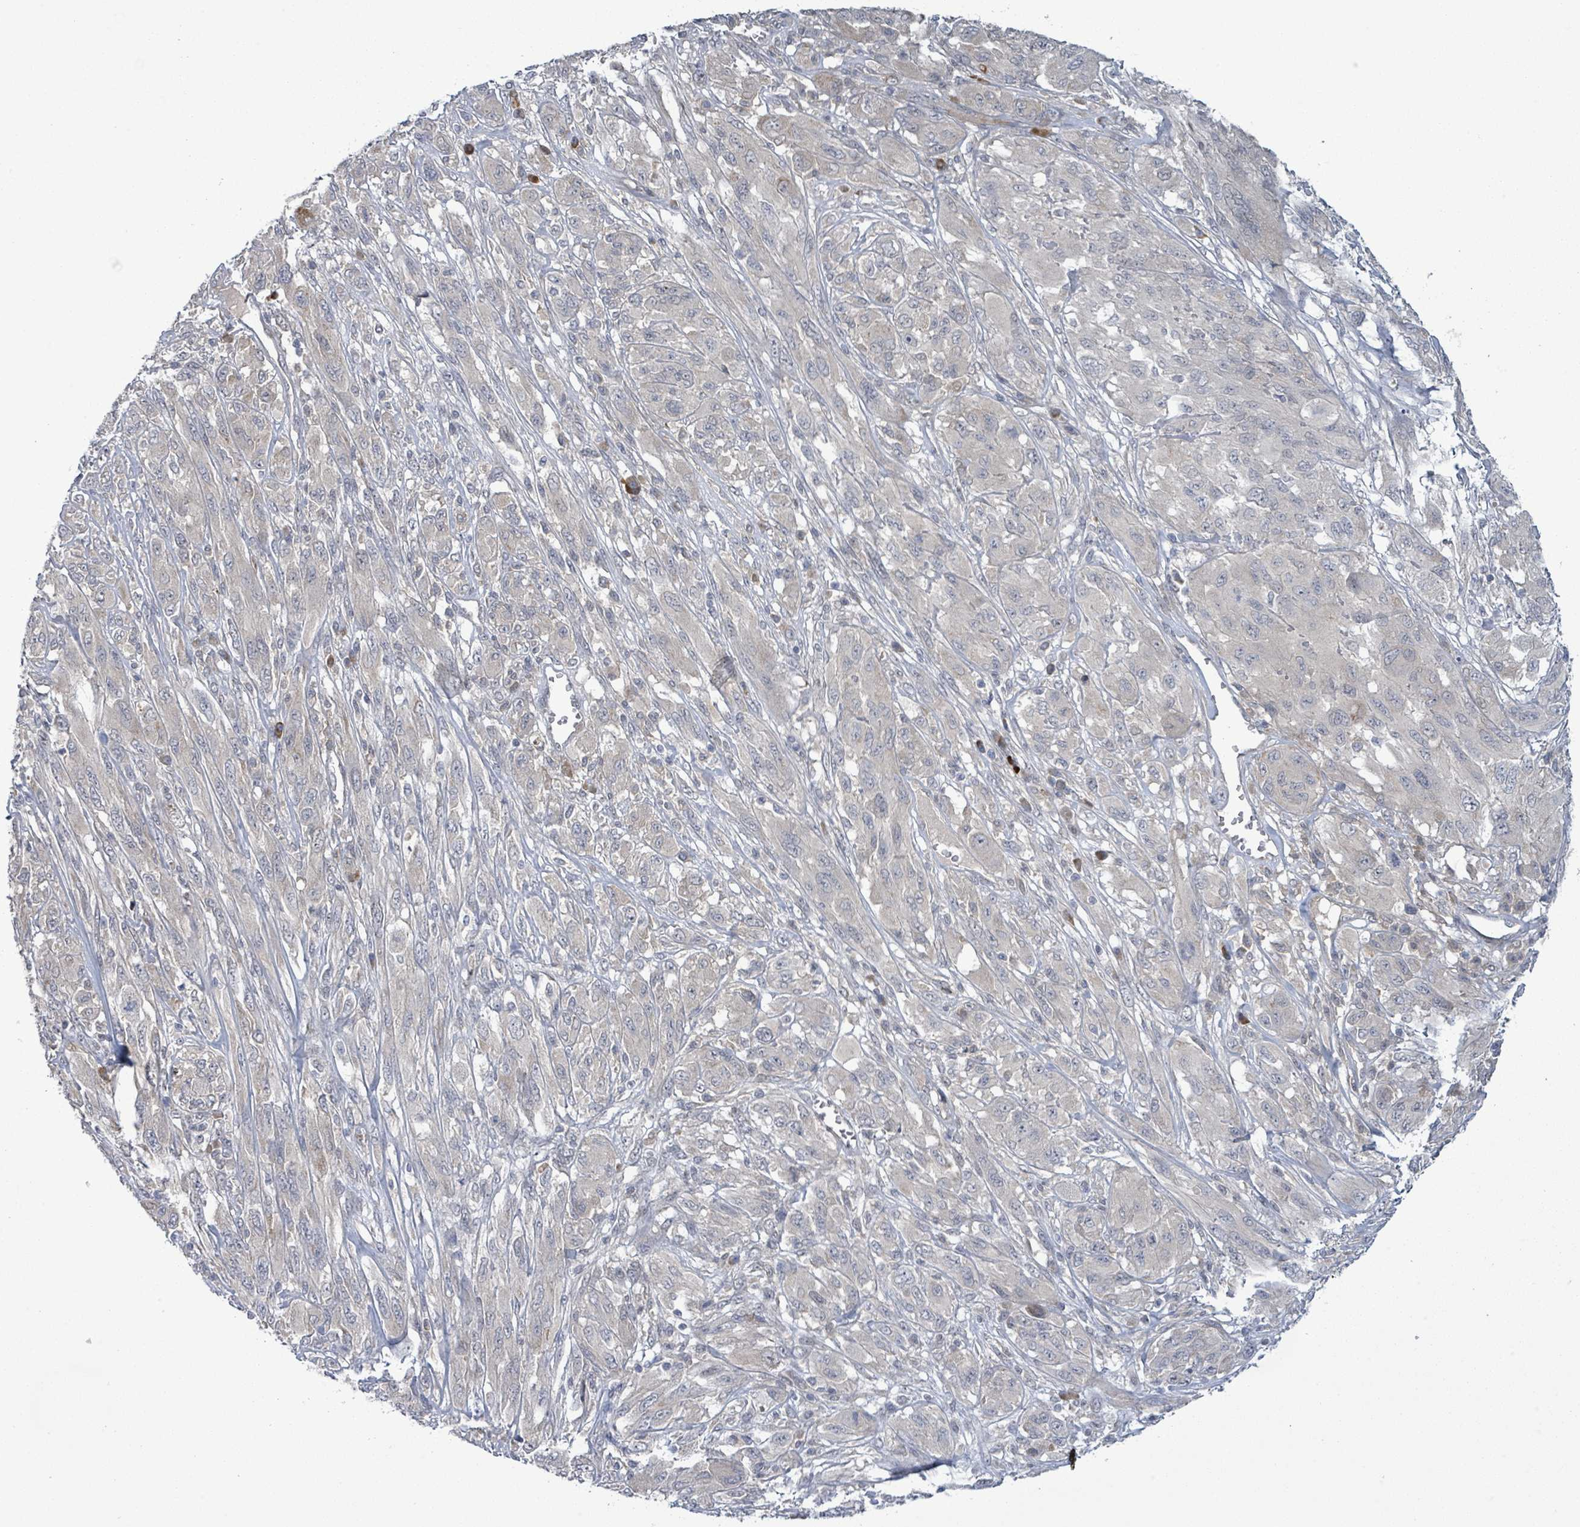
{"staining": {"intensity": "negative", "quantity": "none", "location": "none"}, "tissue": "melanoma", "cell_type": "Tumor cells", "image_type": "cancer", "snomed": [{"axis": "morphology", "description": "Malignant melanoma, NOS"}, {"axis": "topography", "description": "Skin"}], "caption": "Immunohistochemistry (IHC) histopathology image of neoplastic tissue: human malignant melanoma stained with DAB (3,3'-diaminobenzidine) displays no significant protein expression in tumor cells.", "gene": "SLIT3", "patient": {"sex": "female", "age": 91}}